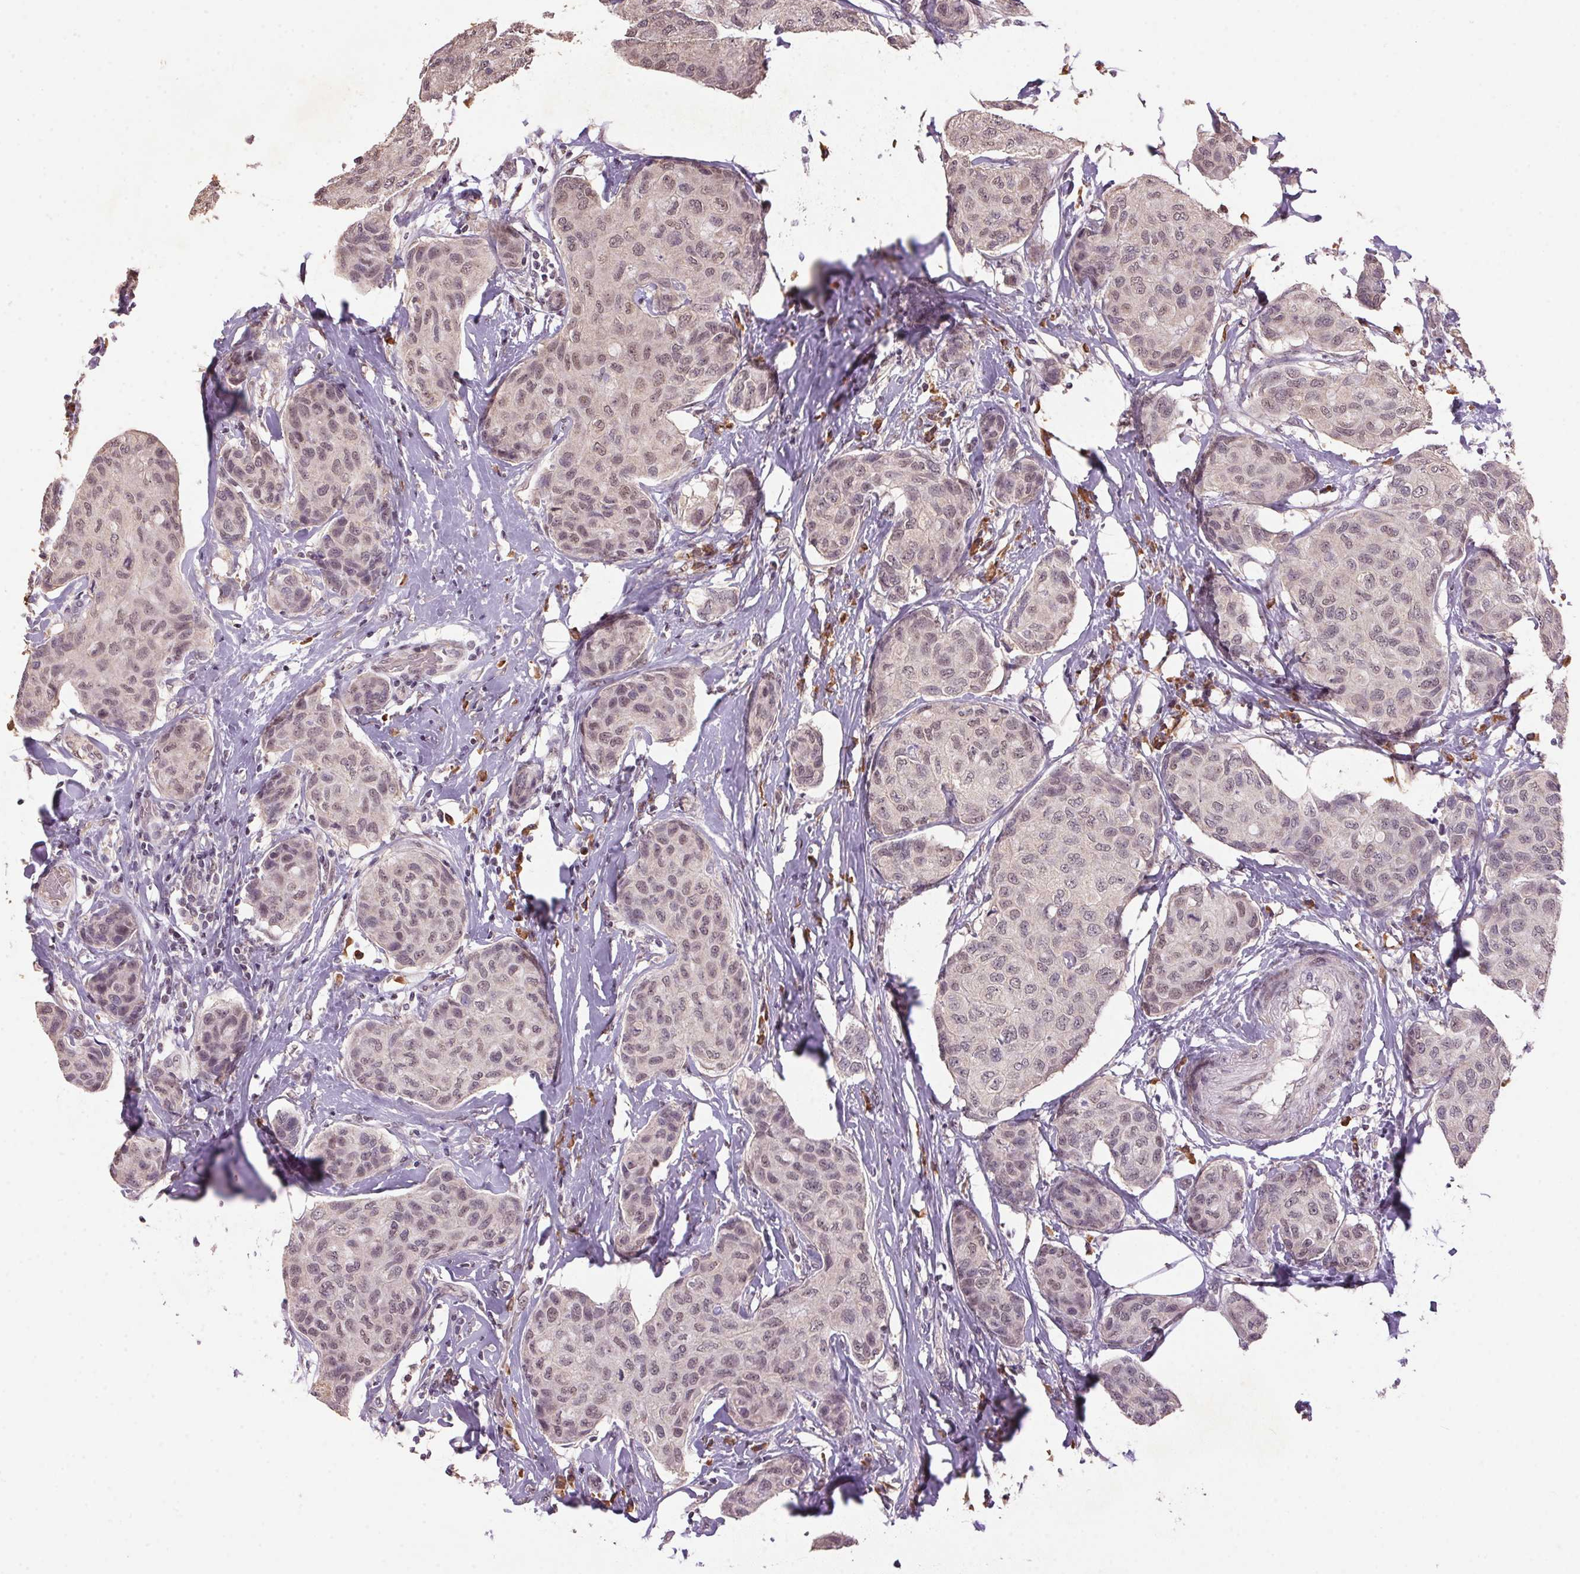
{"staining": {"intensity": "weak", "quantity": ">75%", "location": "nuclear"}, "tissue": "breast cancer", "cell_type": "Tumor cells", "image_type": "cancer", "snomed": [{"axis": "morphology", "description": "Duct carcinoma"}, {"axis": "topography", "description": "Breast"}], "caption": "Tumor cells display low levels of weak nuclear staining in approximately >75% of cells in human invasive ductal carcinoma (breast).", "gene": "ZBTB4", "patient": {"sex": "female", "age": 80}}